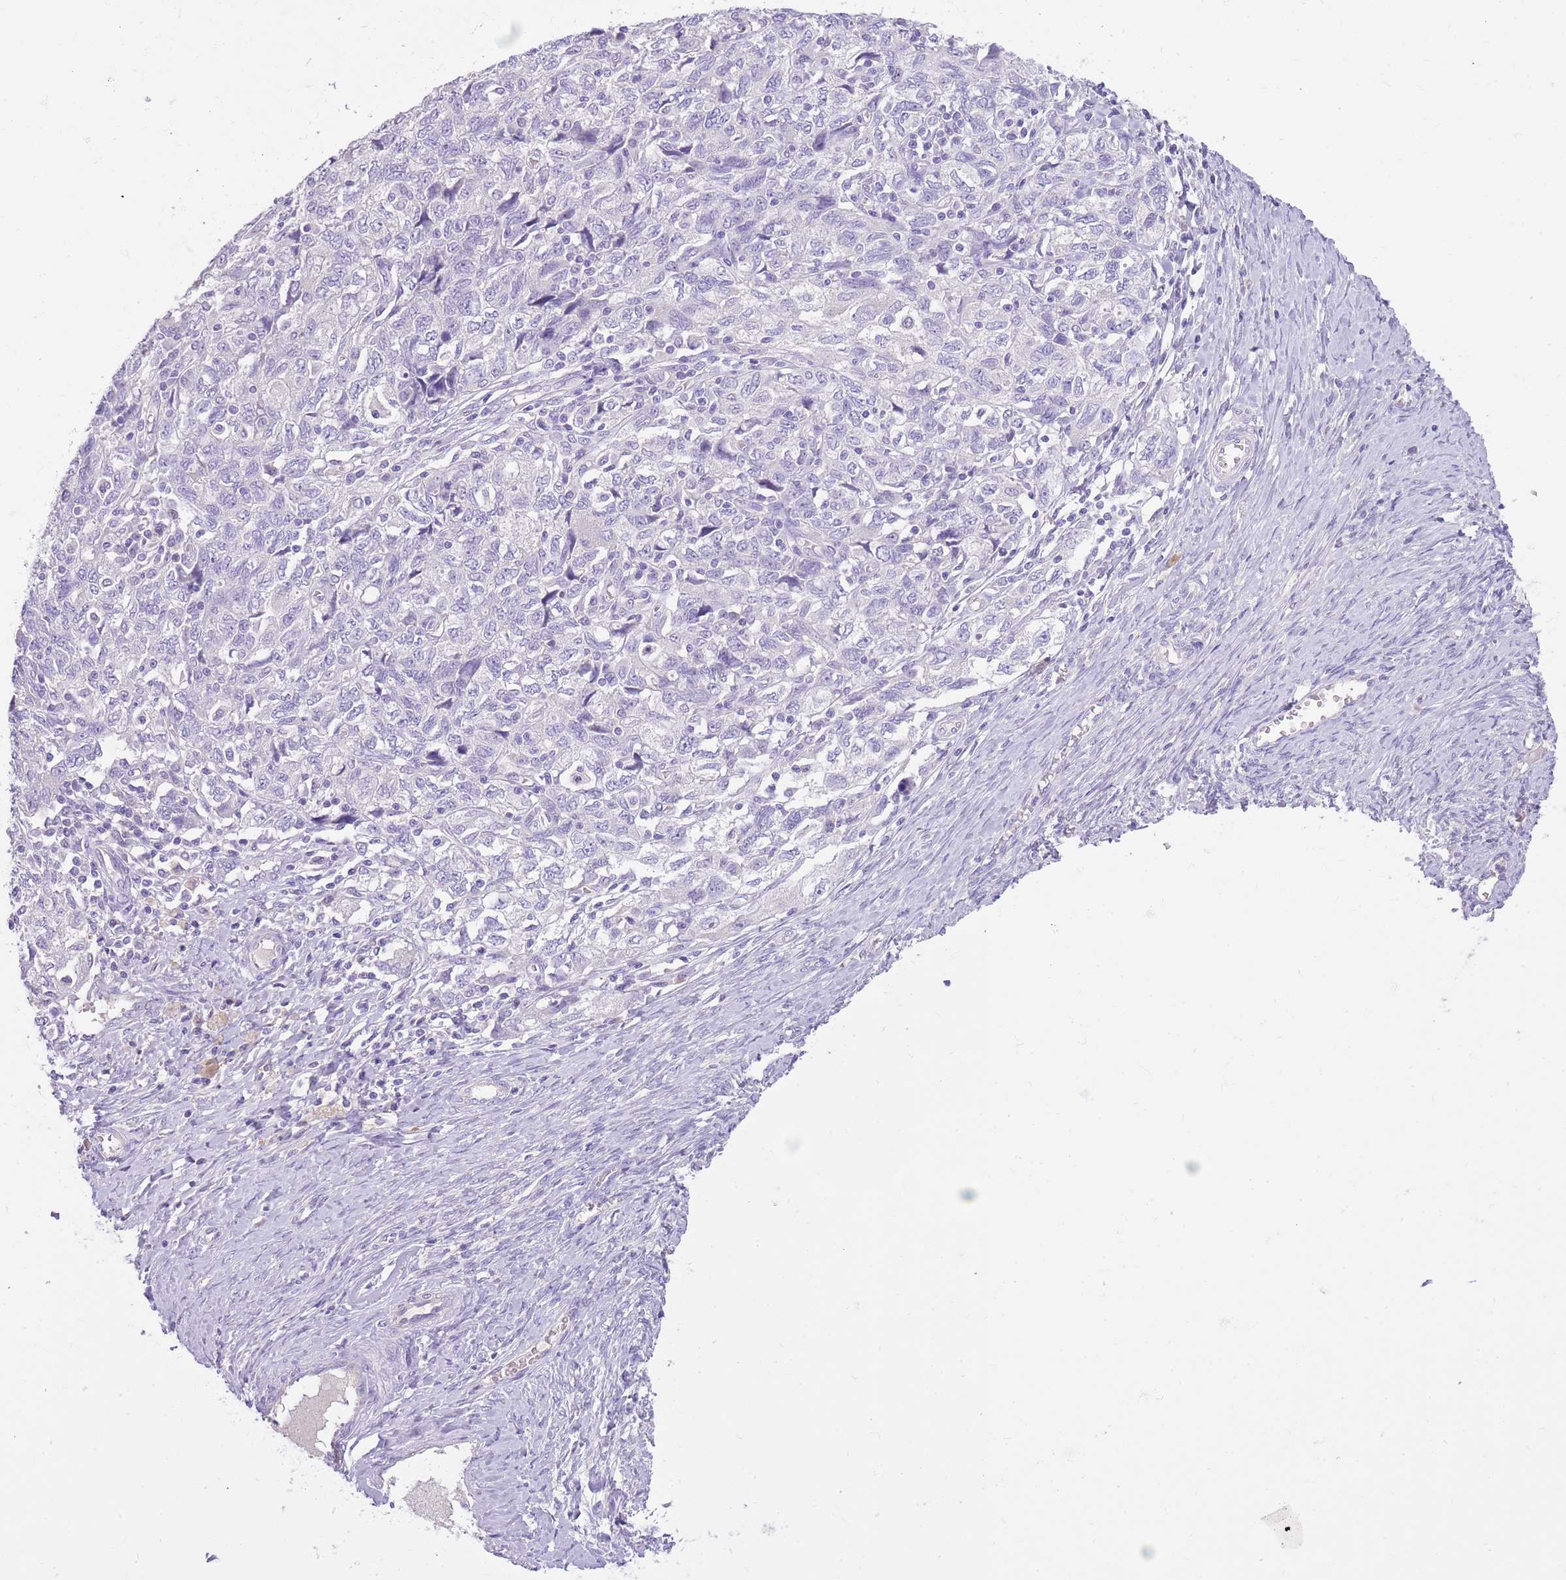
{"staining": {"intensity": "negative", "quantity": "none", "location": "none"}, "tissue": "ovarian cancer", "cell_type": "Tumor cells", "image_type": "cancer", "snomed": [{"axis": "morphology", "description": "Carcinoma, NOS"}, {"axis": "morphology", "description": "Cystadenocarcinoma, serous, NOS"}, {"axis": "topography", "description": "Ovary"}], "caption": "Immunohistochemistry micrograph of neoplastic tissue: ovarian cancer (carcinoma) stained with DAB (3,3'-diaminobenzidine) shows no significant protein expression in tumor cells. (DAB (3,3'-diaminobenzidine) immunohistochemistry (IHC), high magnification).", "gene": "SFTPA1", "patient": {"sex": "female", "age": 69}}